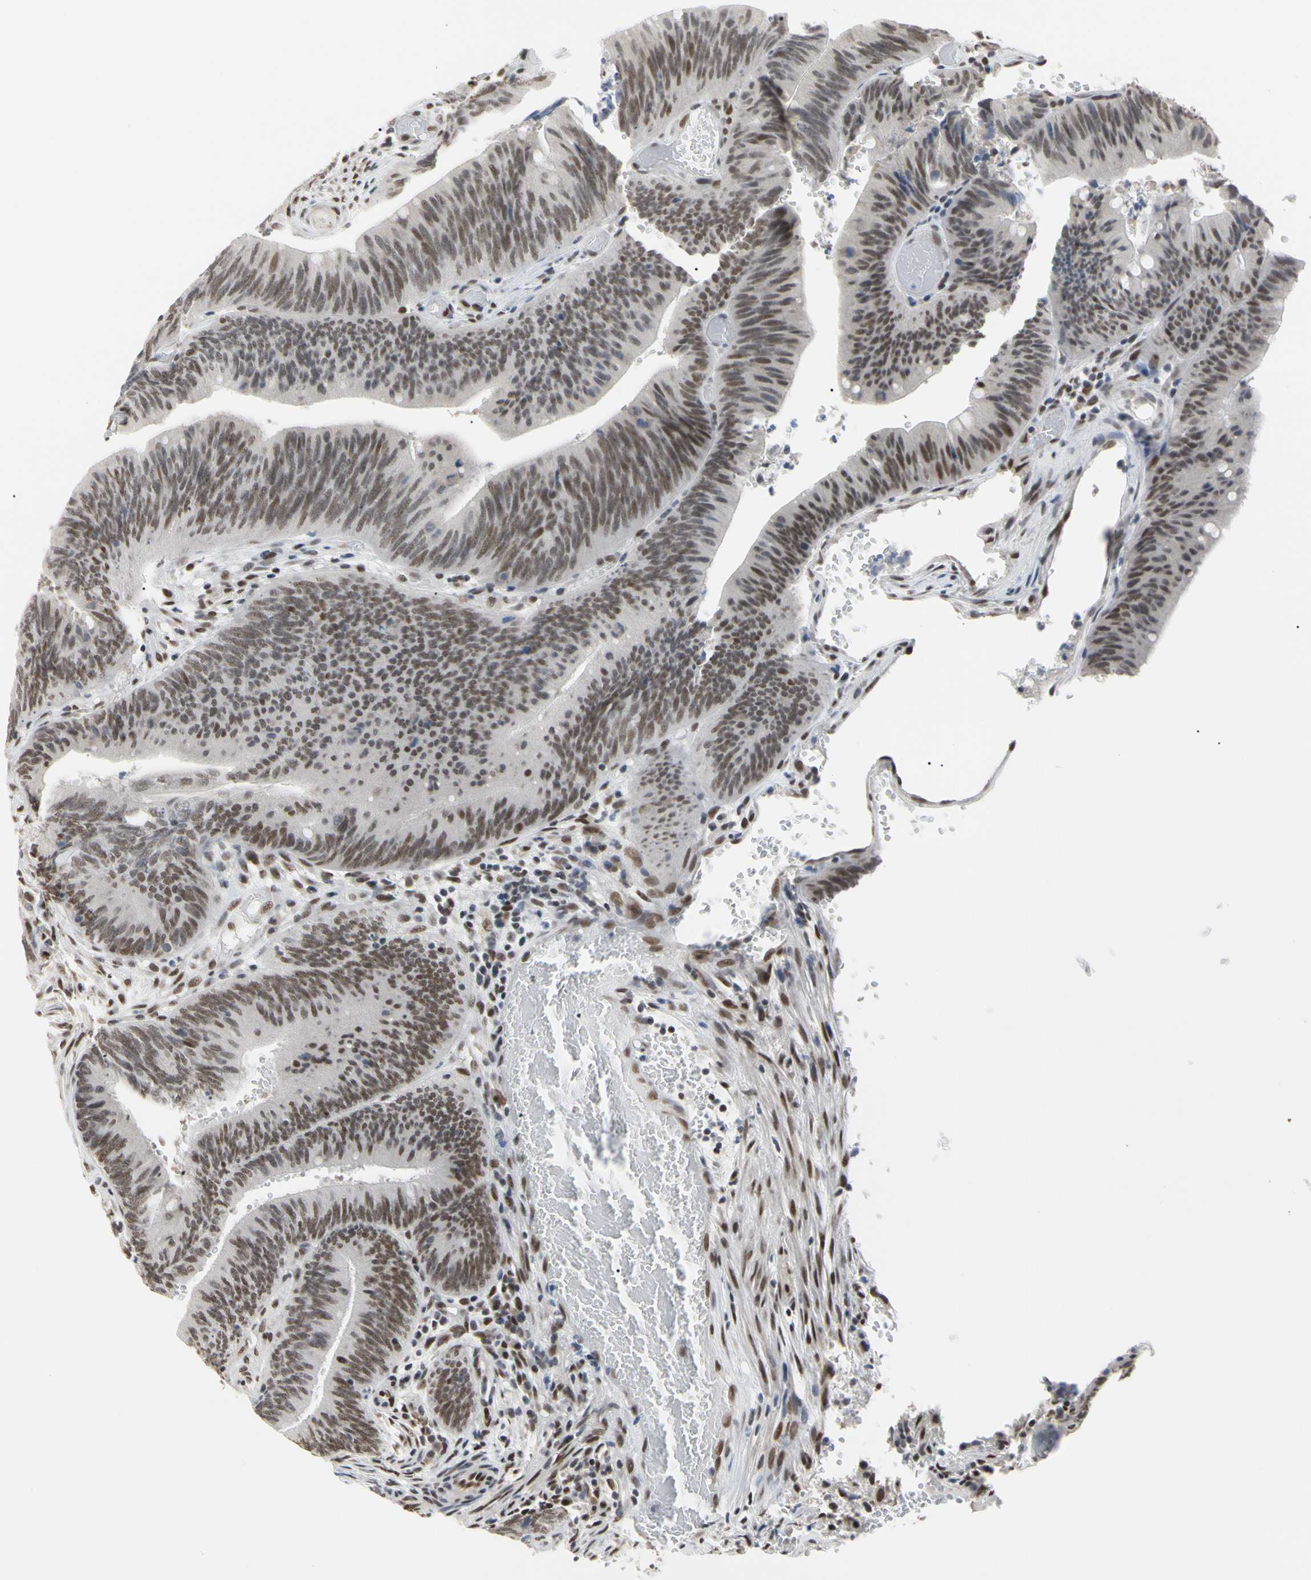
{"staining": {"intensity": "moderate", "quantity": ">75%", "location": "nuclear"}, "tissue": "colorectal cancer", "cell_type": "Tumor cells", "image_type": "cancer", "snomed": [{"axis": "morphology", "description": "Adenocarcinoma, NOS"}, {"axis": "topography", "description": "Rectum"}], "caption": "This photomicrograph shows adenocarcinoma (colorectal) stained with immunohistochemistry (IHC) to label a protein in brown. The nuclear of tumor cells show moderate positivity for the protein. Nuclei are counter-stained blue.", "gene": "FAM98B", "patient": {"sex": "female", "age": 66}}